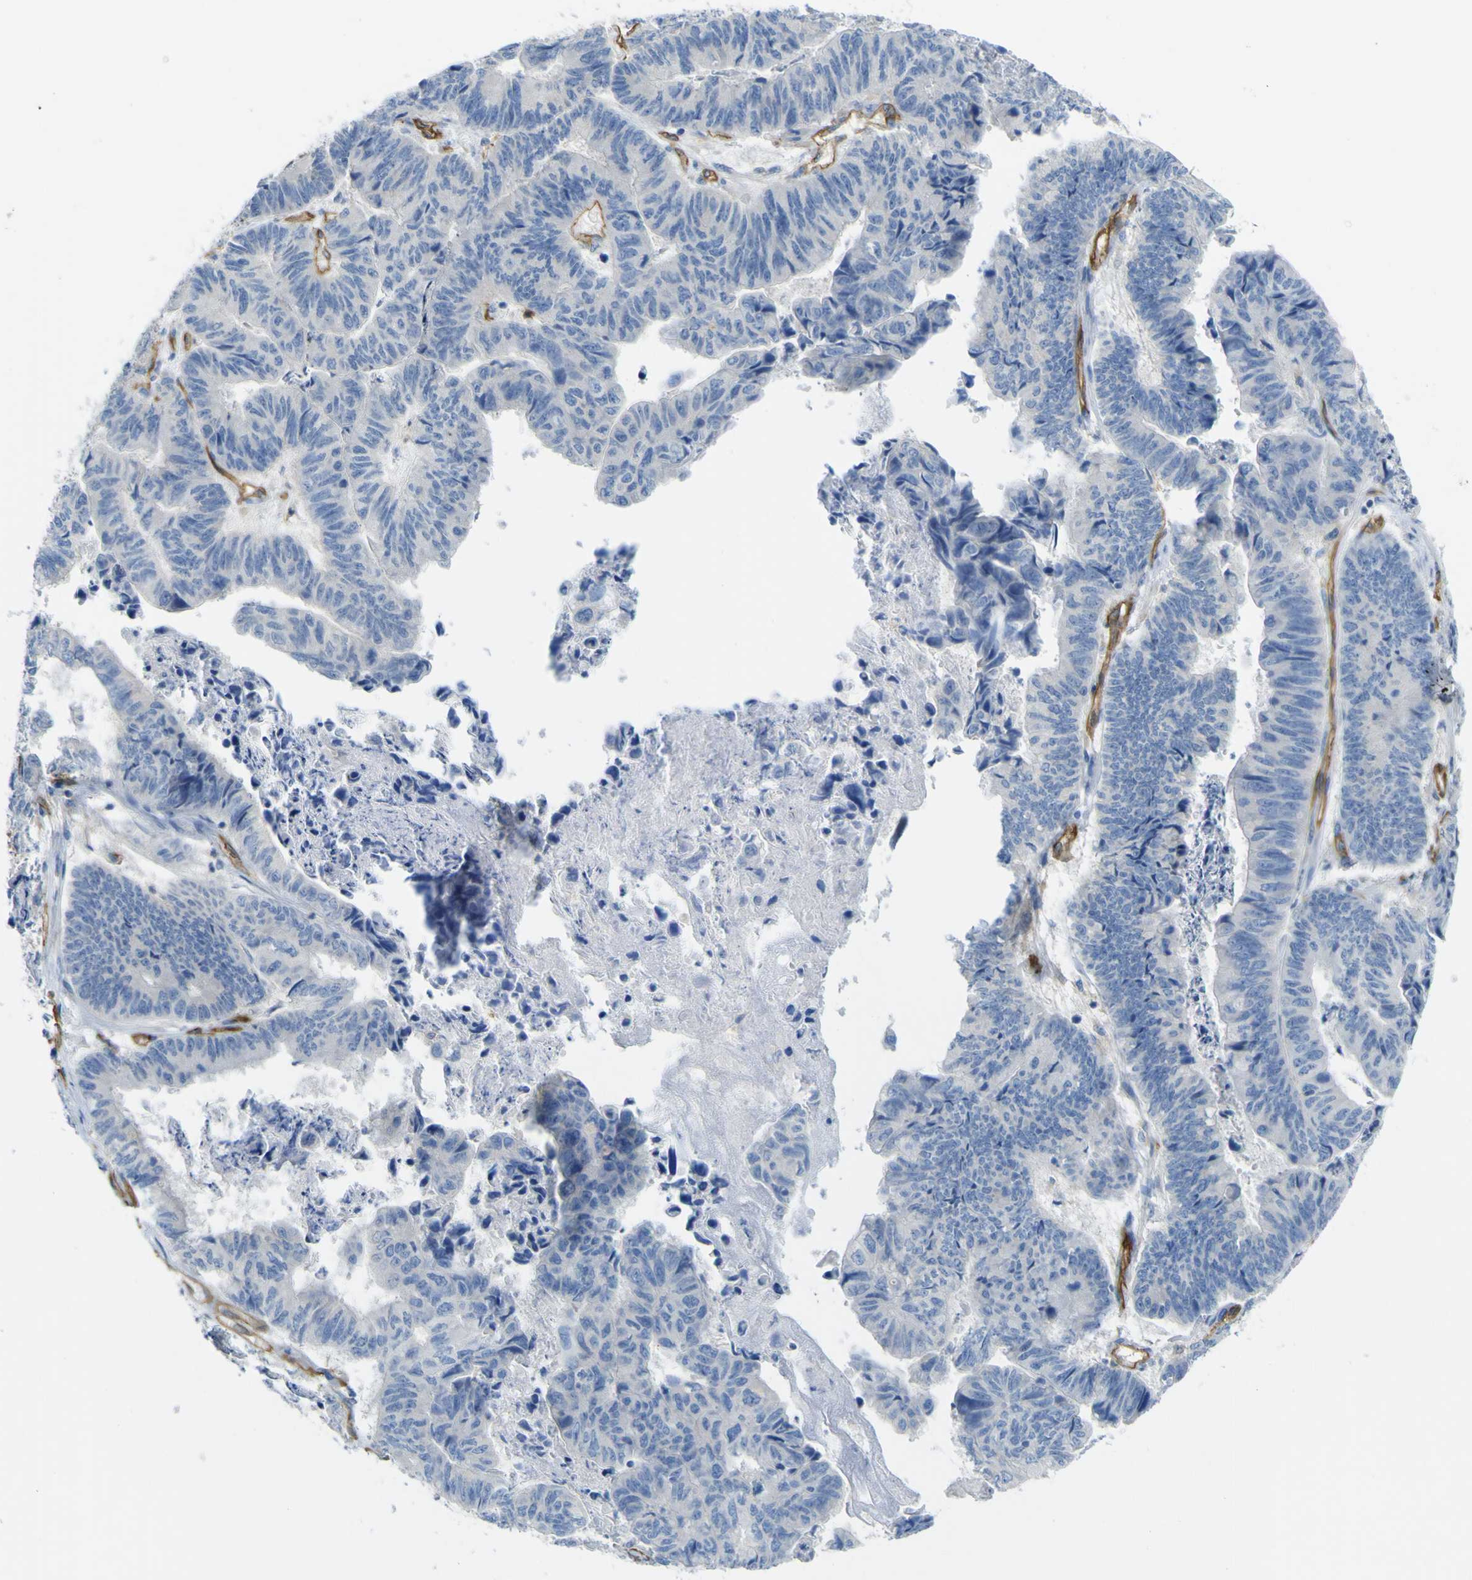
{"staining": {"intensity": "negative", "quantity": "none", "location": "none"}, "tissue": "stomach cancer", "cell_type": "Tumor cells", "image_type": "cancer", "snomed": [{"axis": "morphology", "description": "Adenocarcinoma, NOS"}, {"axis": "topography", "description": "Stomach, lower"}], "caption": "Immunohistochemical staining of human stomach adenocarcinoma displays no significant positivity in tumor cells.", "gene": "CD93", "patient": {"sex": "male", "age": 77}}